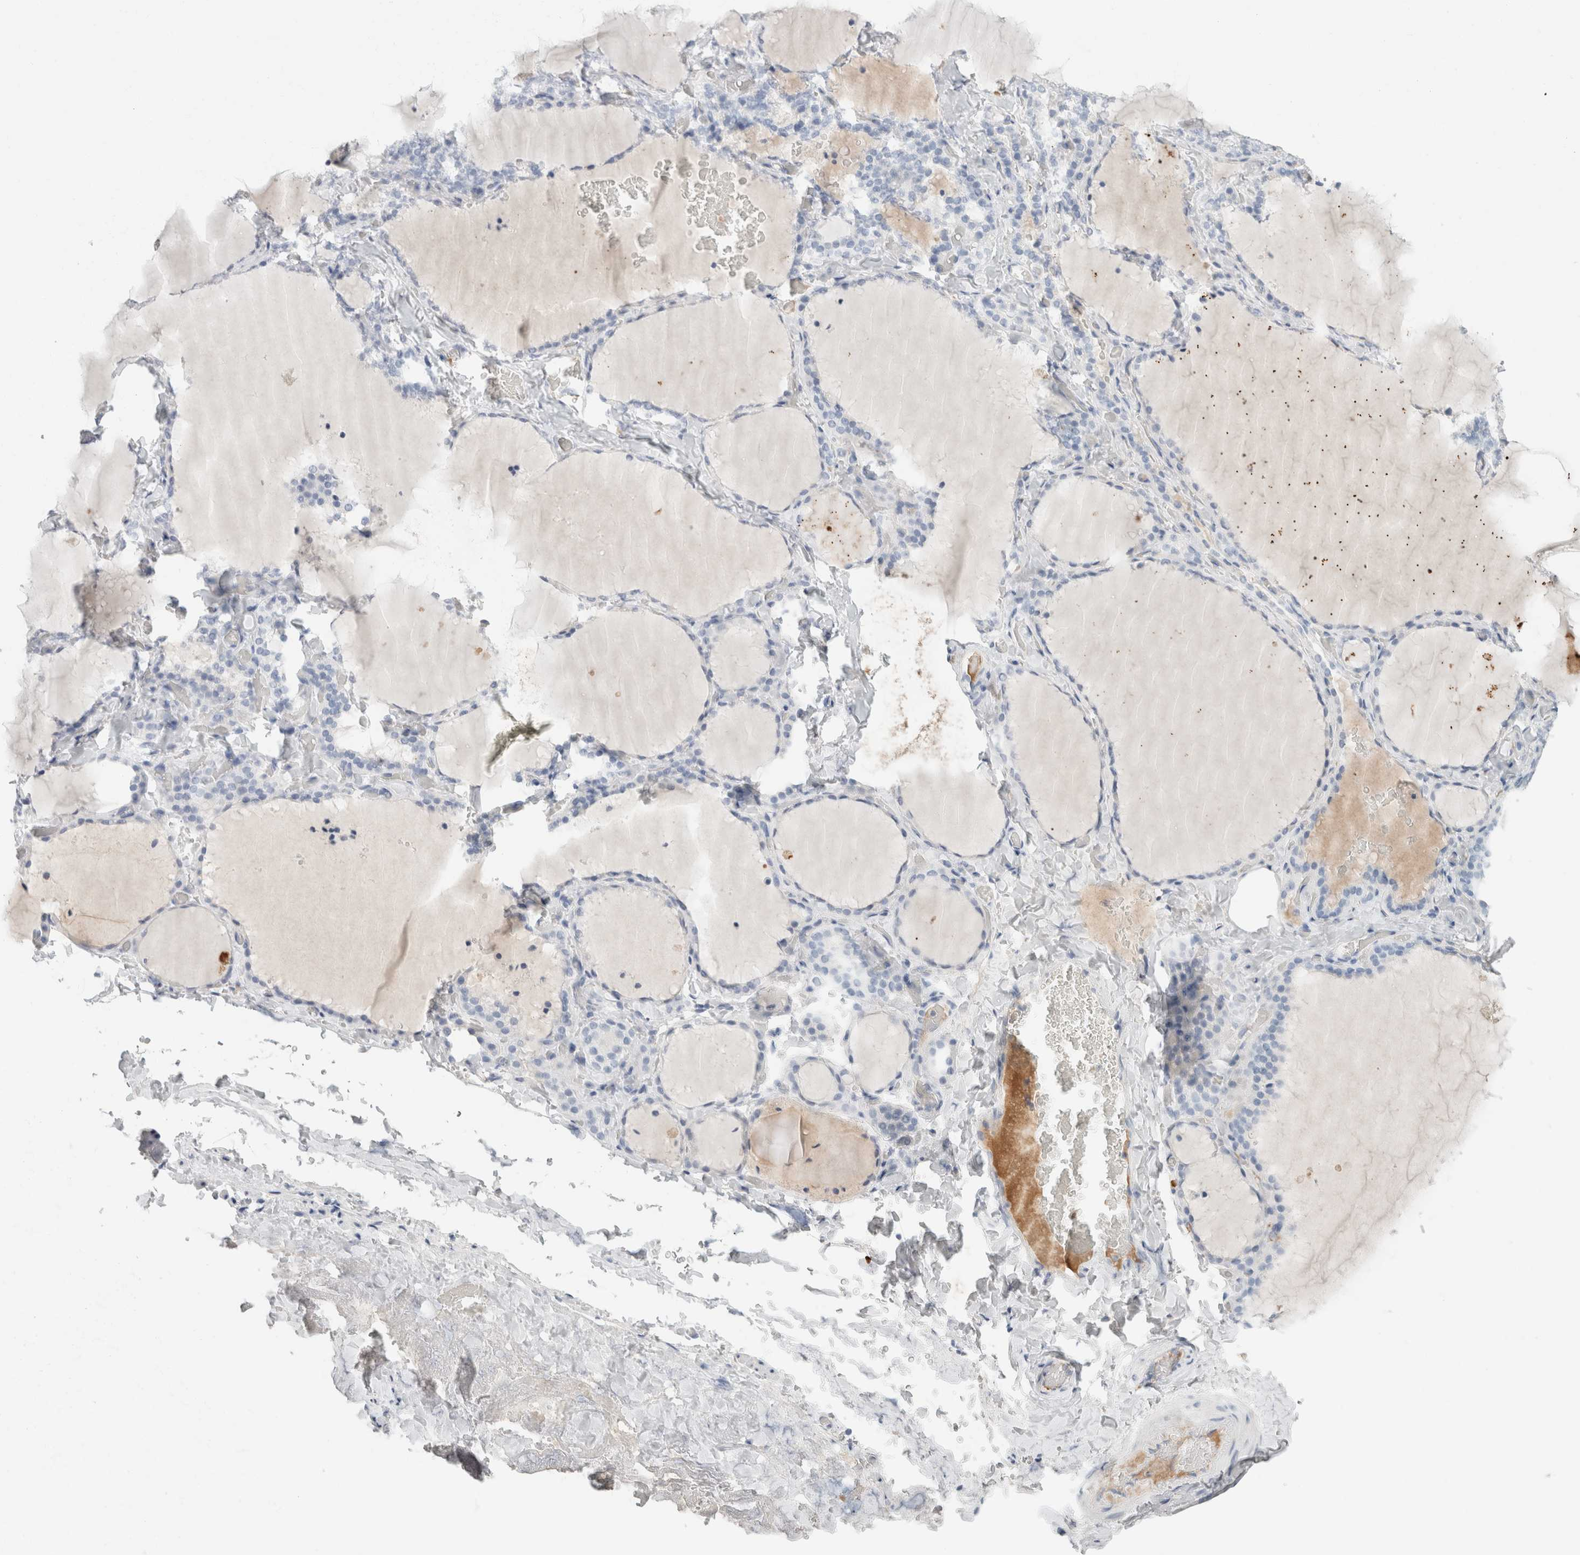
{"staining": {"intensity": "negative", "quantity": "none", "location": "none"}, "tissue": "thyroid gland", "cell_type": "Glandular cells", "image_type": "normal", "snomed": [{"axis": "morphology", "description": "Normal tissue, NOS"}, {"axis": "topography", "description": "Thyroid gland"}], "caption": "Immunohistochemistry (IHC) micrograph of benign thyroid gland: thyroid gland stained with DAB (3,3'-diaminobenzidine) exhibits no significant protein expression in glandular cells. The staining was performed using DAB to visualize the protein expression in brown, while the nuclei were stained in blue with hematoxylin (Magnification: 20x).", "gene": "IL6", "patient": {"sex": "female", "age": 22}}